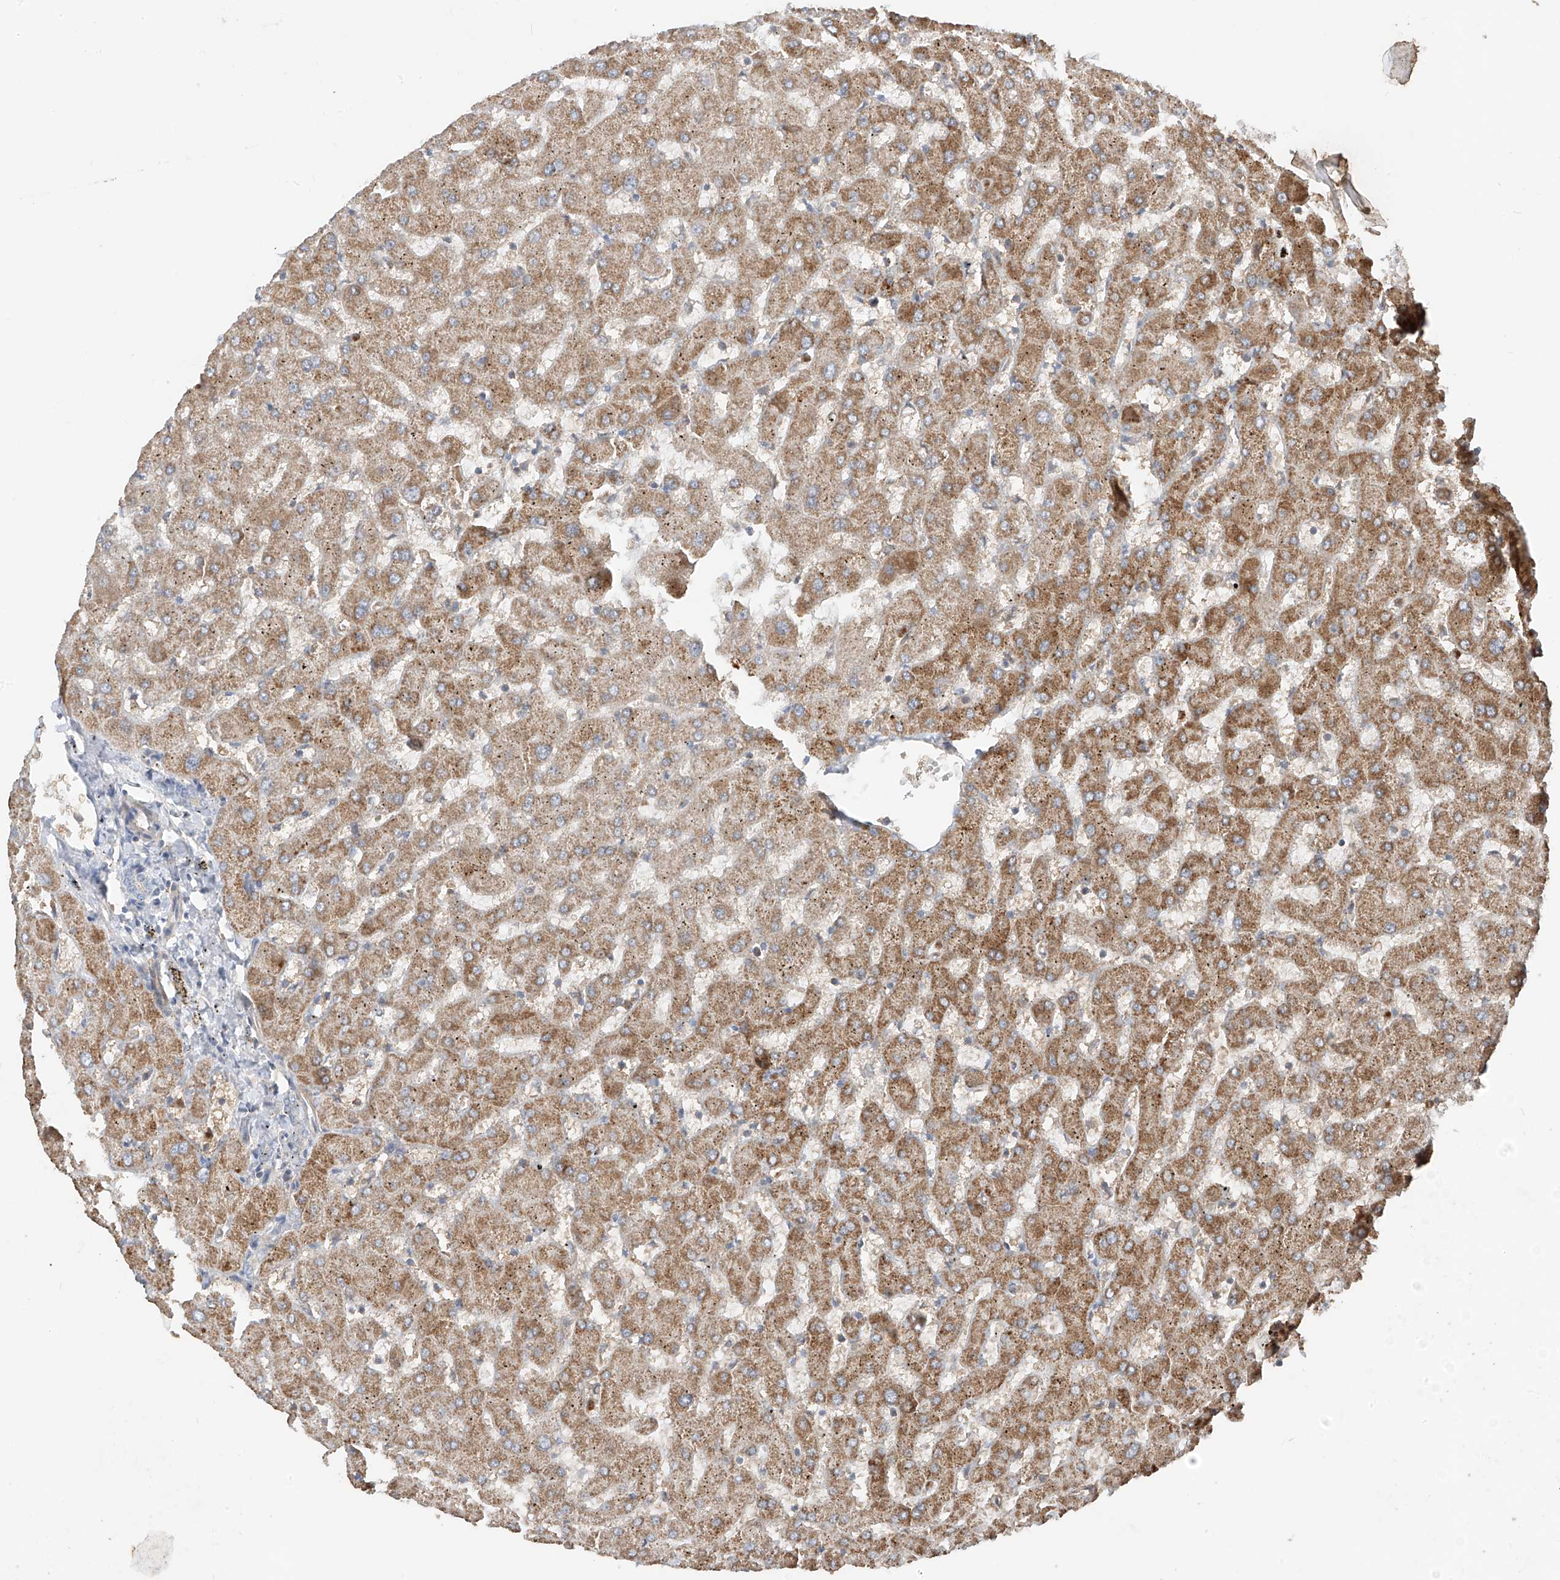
{"staining": {"intensity": "negative", "quantity": "none", "location": "none"}, "tissue": "liver", "cell_type": "Cholangiocytes", "image_type": "normal", "snomed": [{"axis": "morphology", "description": "Normal tissue, NOS"}, {"axis": "topography", "description": "Liver"}], "caption": "Immunohistochemistry (IHC) histopathology image of unremarkable liver stained for a protein (brown), which displays no staining in cholangiocytes. Nuclei are stained in blue.", "gene": "CACNA2D4", "patient": {"sex": "female", "age": 63}}